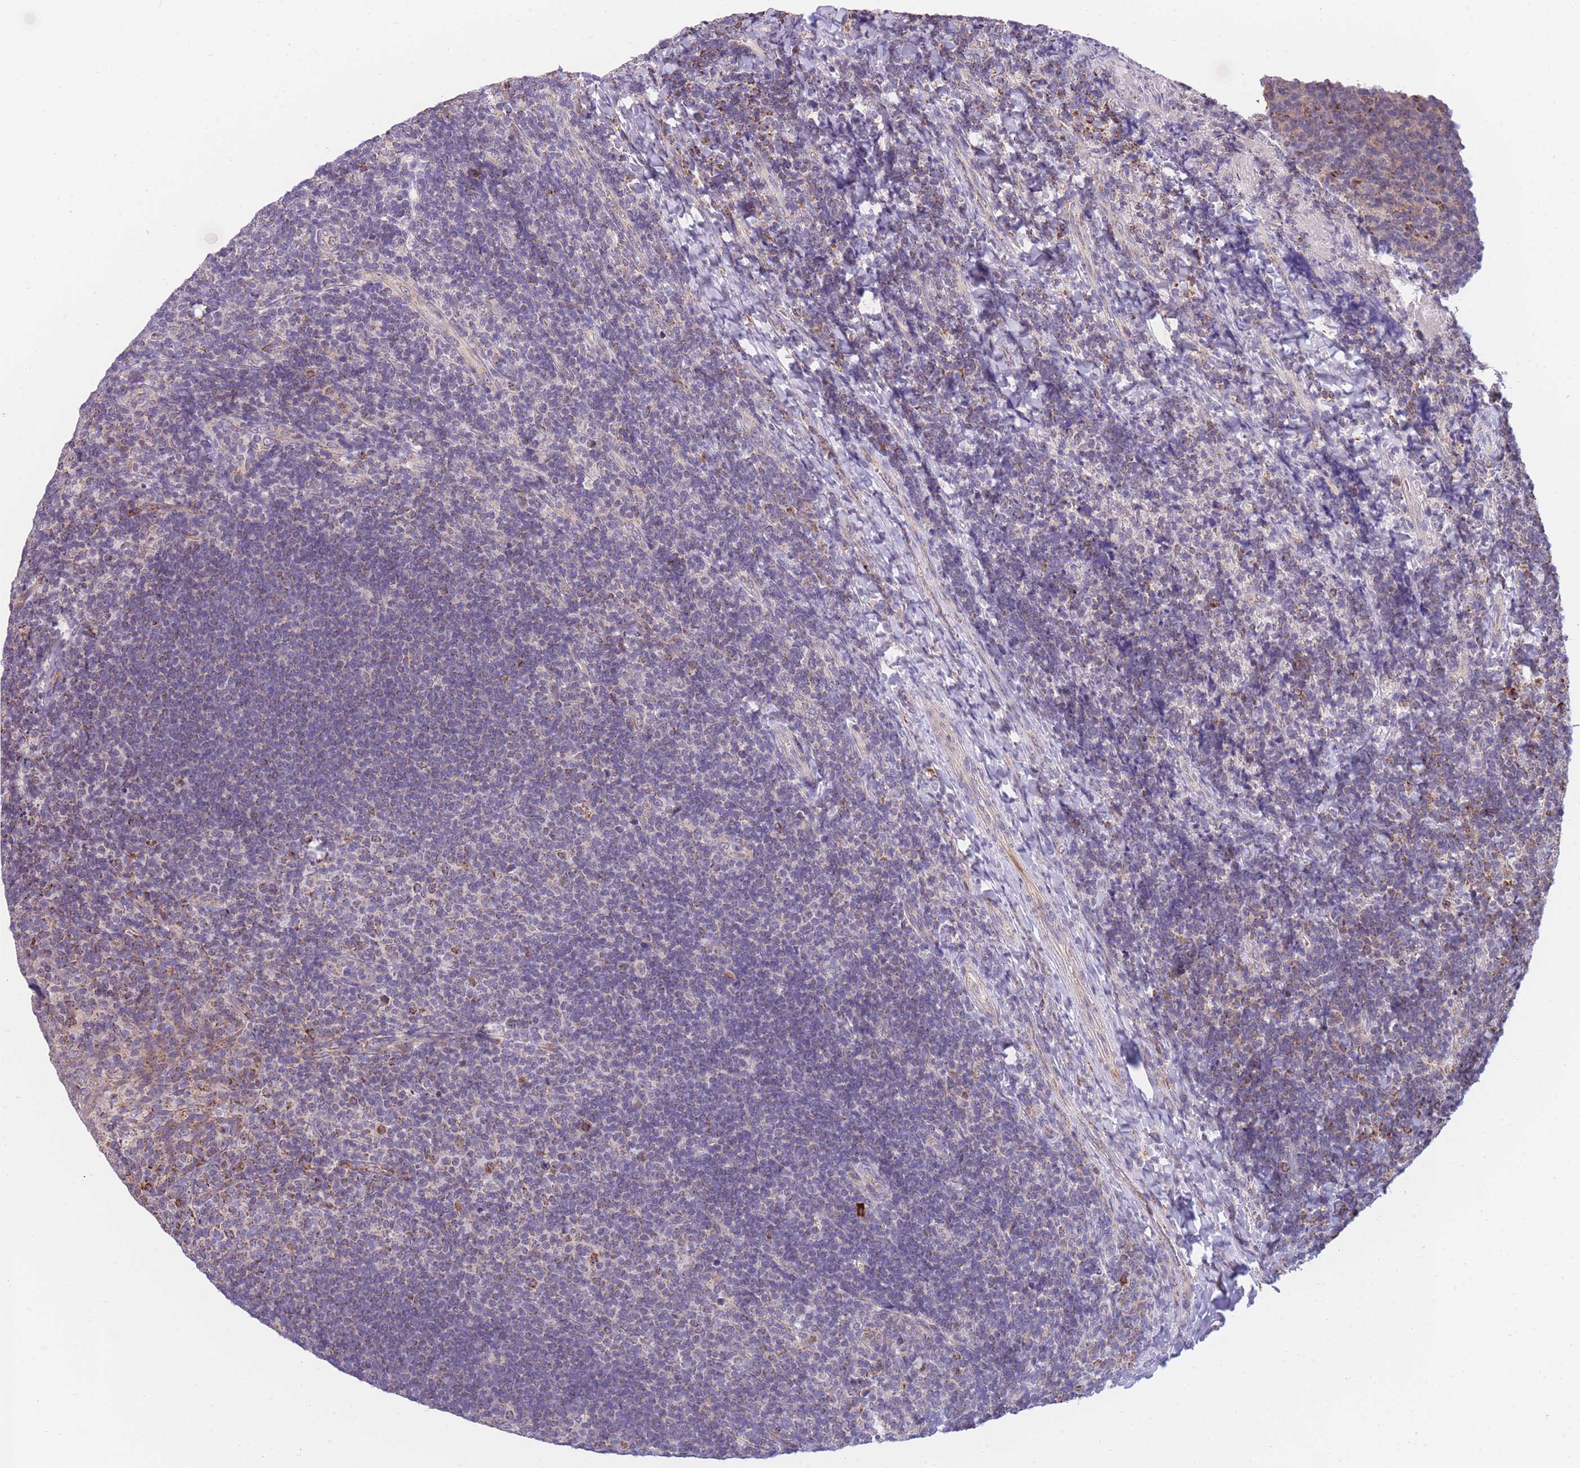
{"staining": {"intensity": "strong", "quantity": "25%-75%", "location": "cytoplasmic/membranous"}, "tissue": "tonsil", "cell_type": "Germinal center cells", "image_type": "normal", "snomed": [{"axis": "morphology", "description": "Normal tissue, NOS"}, {"axis": "topography", "description": "Tonsil"}], "caption": "High-power microscopy captured an immunohistochemistry photomicrograph of normal tonsil, revealing strong cytoplasmic/membranous positivity in about 25%-75% of germinal center cells.", "gene": "DDX49", "patient": {"sex": "female", "age": 10}}